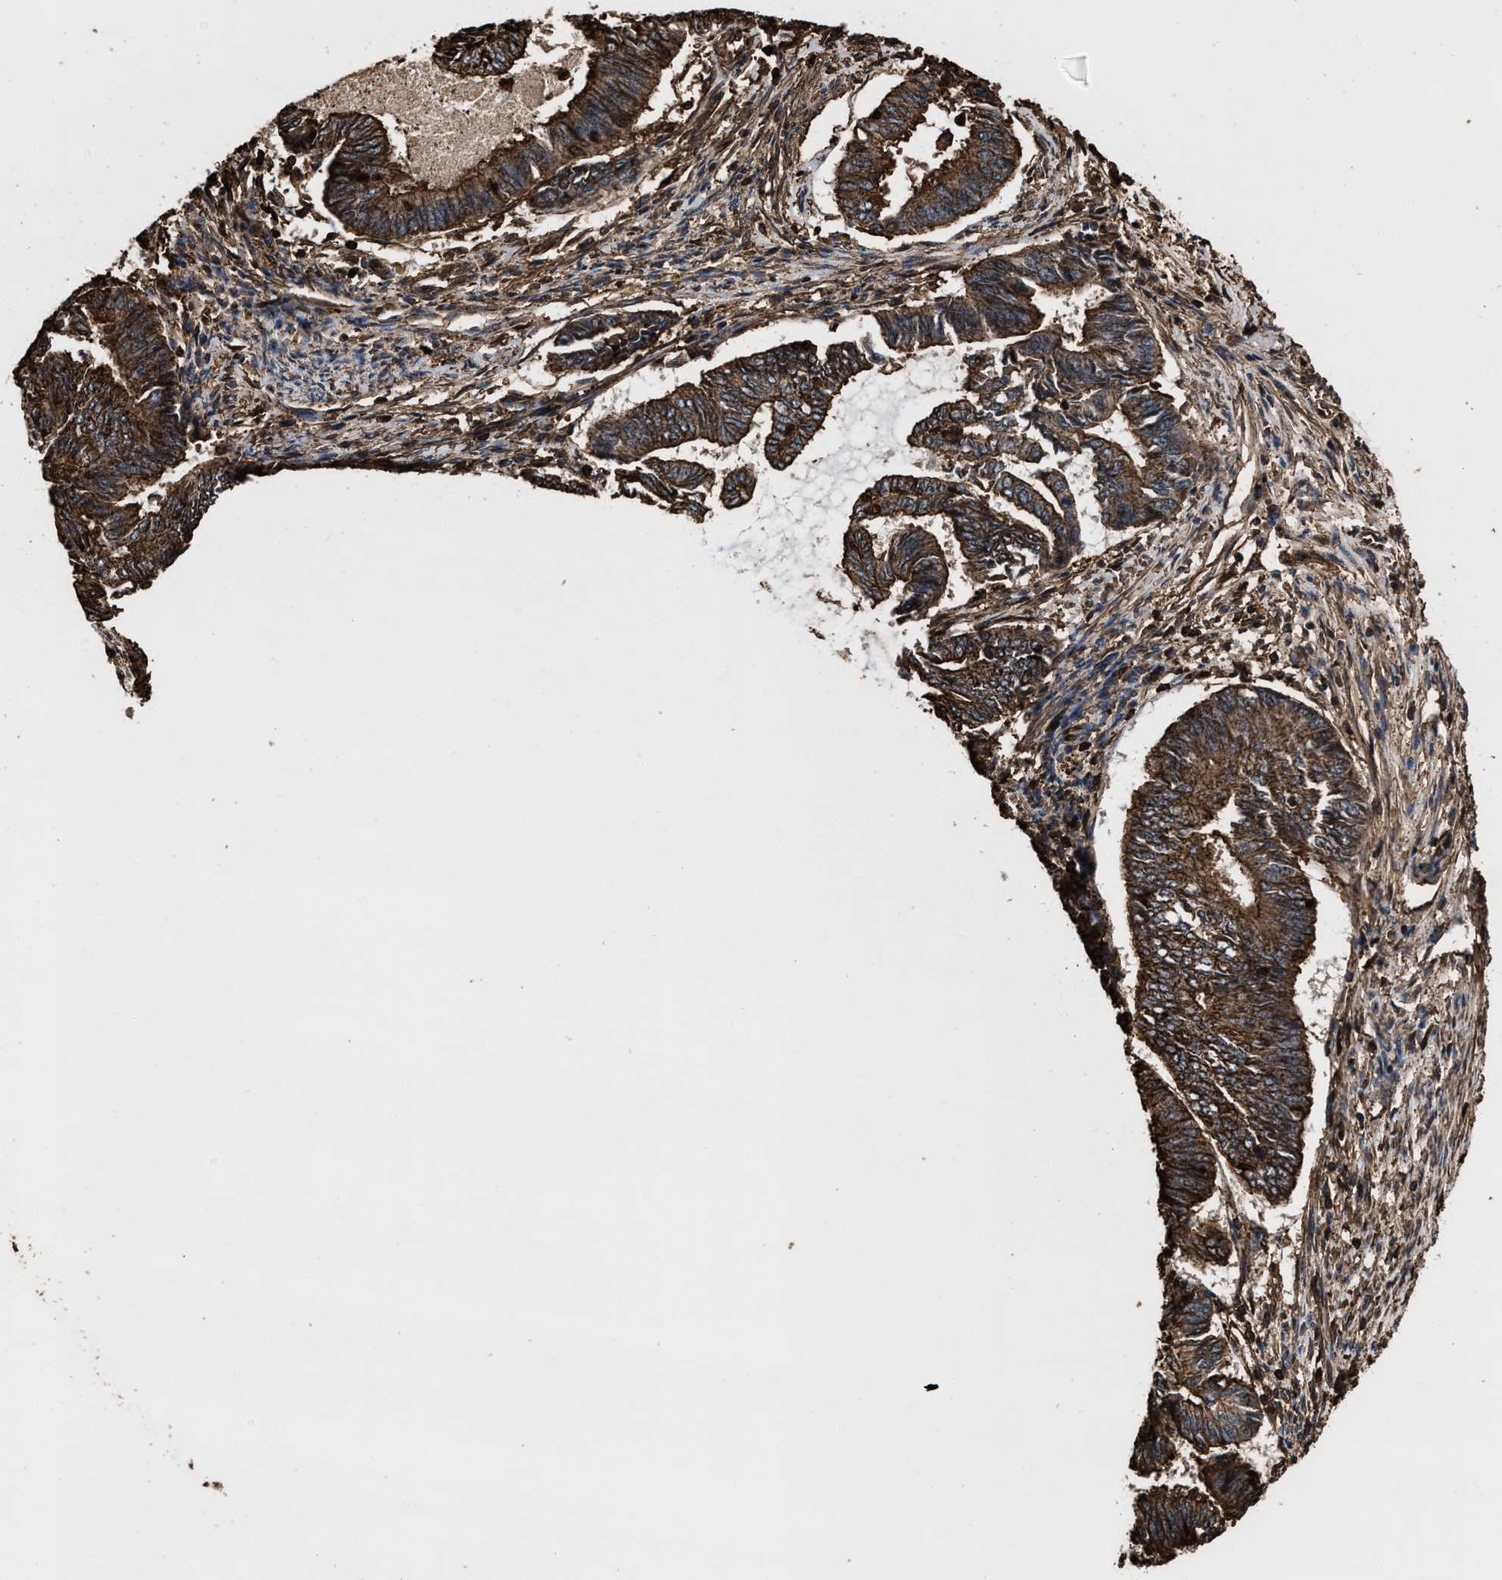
{"staining": {"intensity": "moderate", "quantity": ">75%", "location": "cytoplasmic/membranous"}, "tissue": "endometrial cancer", "cell_type": "Tumor cells", "image_type": "cancer", "snomed": [{"axis": "morphology", "description": "Adenocarcinoma, NOS"}, {"axis": "topography", "description": "Endometrium"}], "caption": "Immunohistochemistry (IHC) of endometrial cancer (adenocarcinoma) shows medium levels of moderate cytoplasmic/membranous expression in approximately >75% of tumor cells.", "gene": "KBTBD2", "patient": {"sex": "female", "age": 86}}